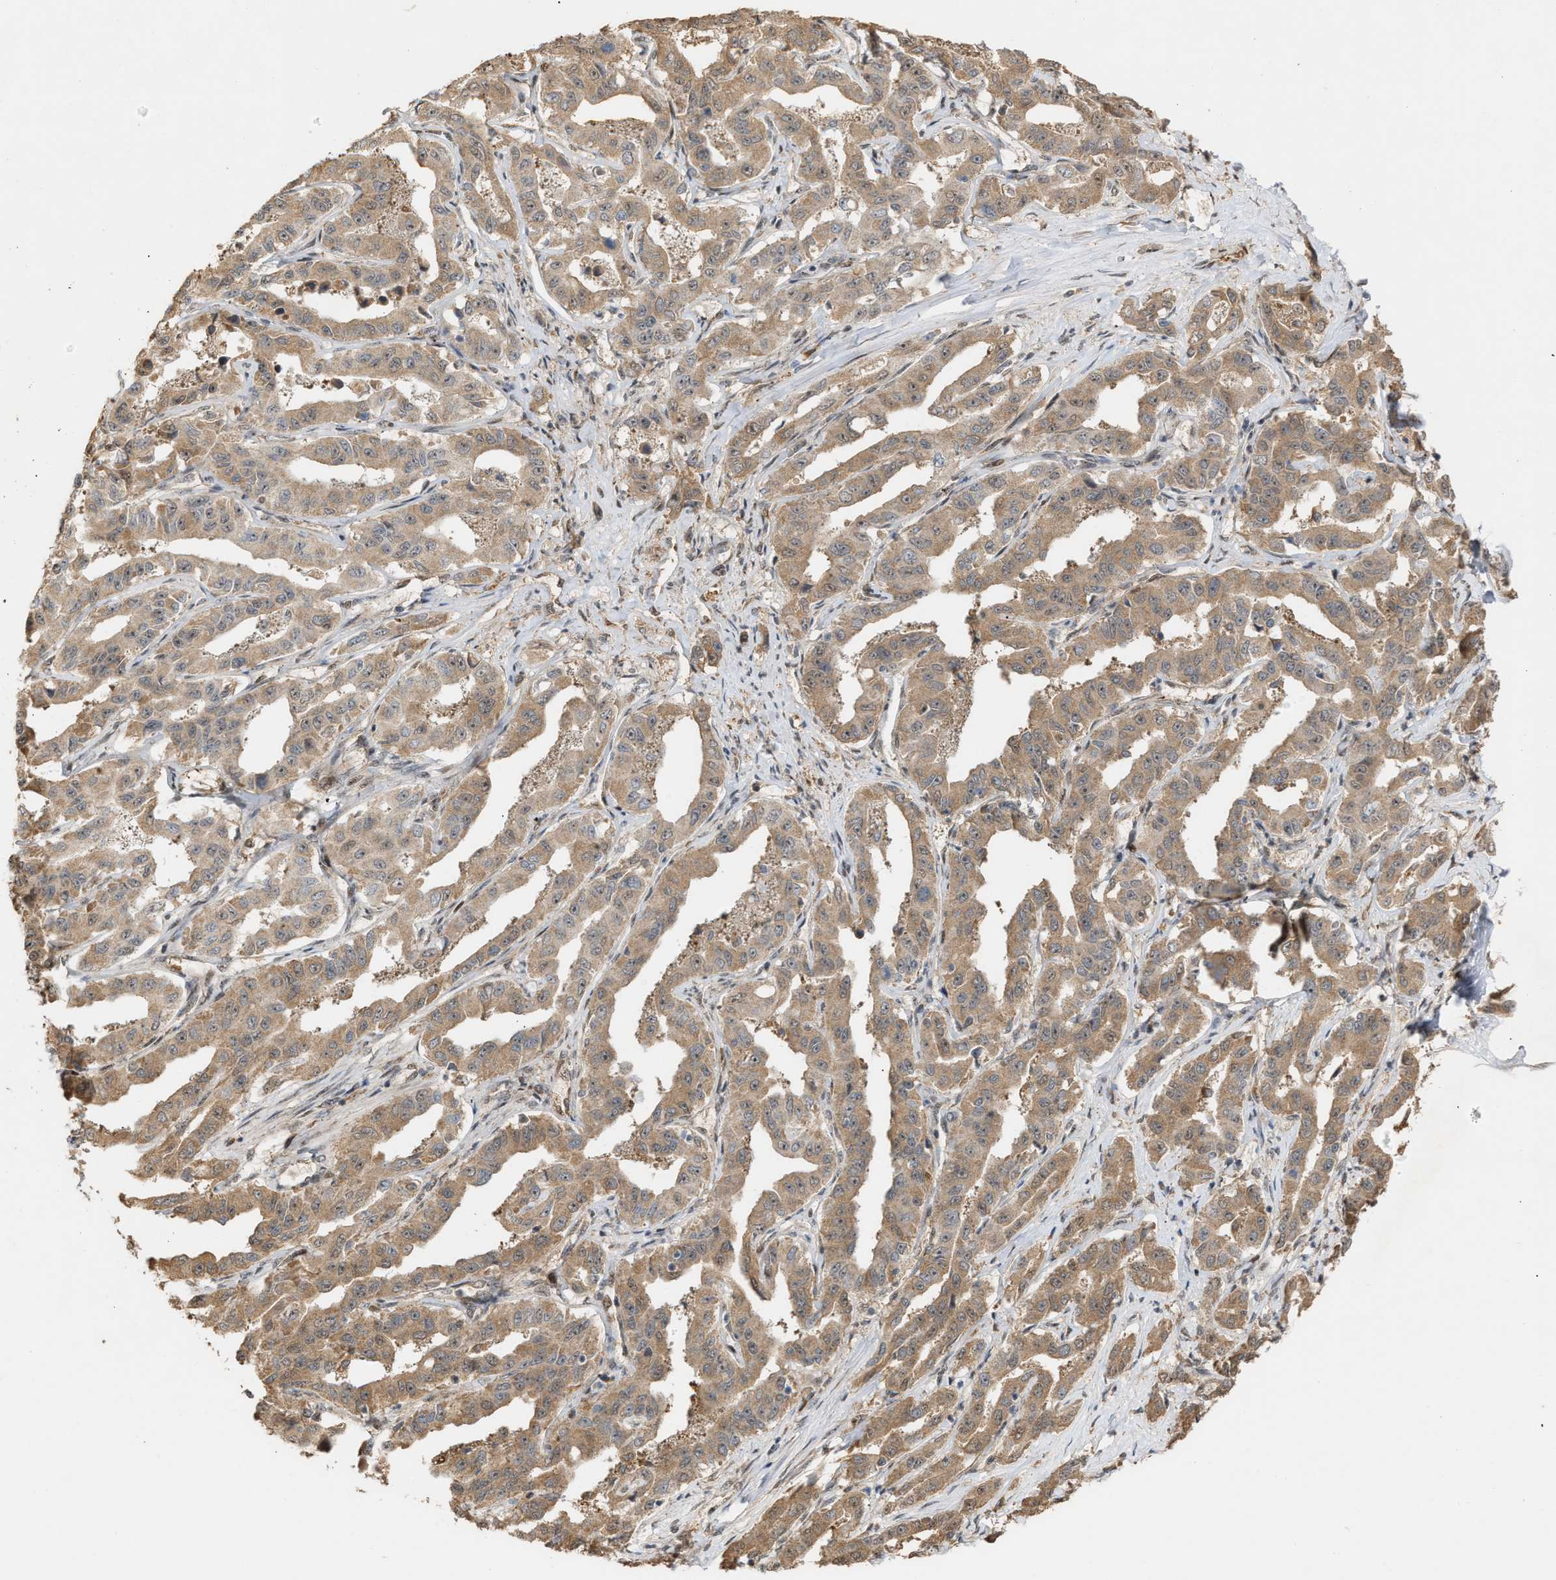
{"staining": {"intensity": "weak", "quantity": ">75%", "location": "cytoplasmic/membranous"}, "tissue": "liver cancer", "cell_type": "Tumor cells", "image_type": "cancer", "snomed": [{"axis": "morphology", "description": "Cholangiocarcinoma"}, {"axis": "topography", "description": "Liver"}], "caption": "Human cholangiocarcinoma (liver) stained with a protein marker exhibits weak staining in tumor cells.", "gene": "ZFAND5", "patient": {"sex": "male", "age": 59}}